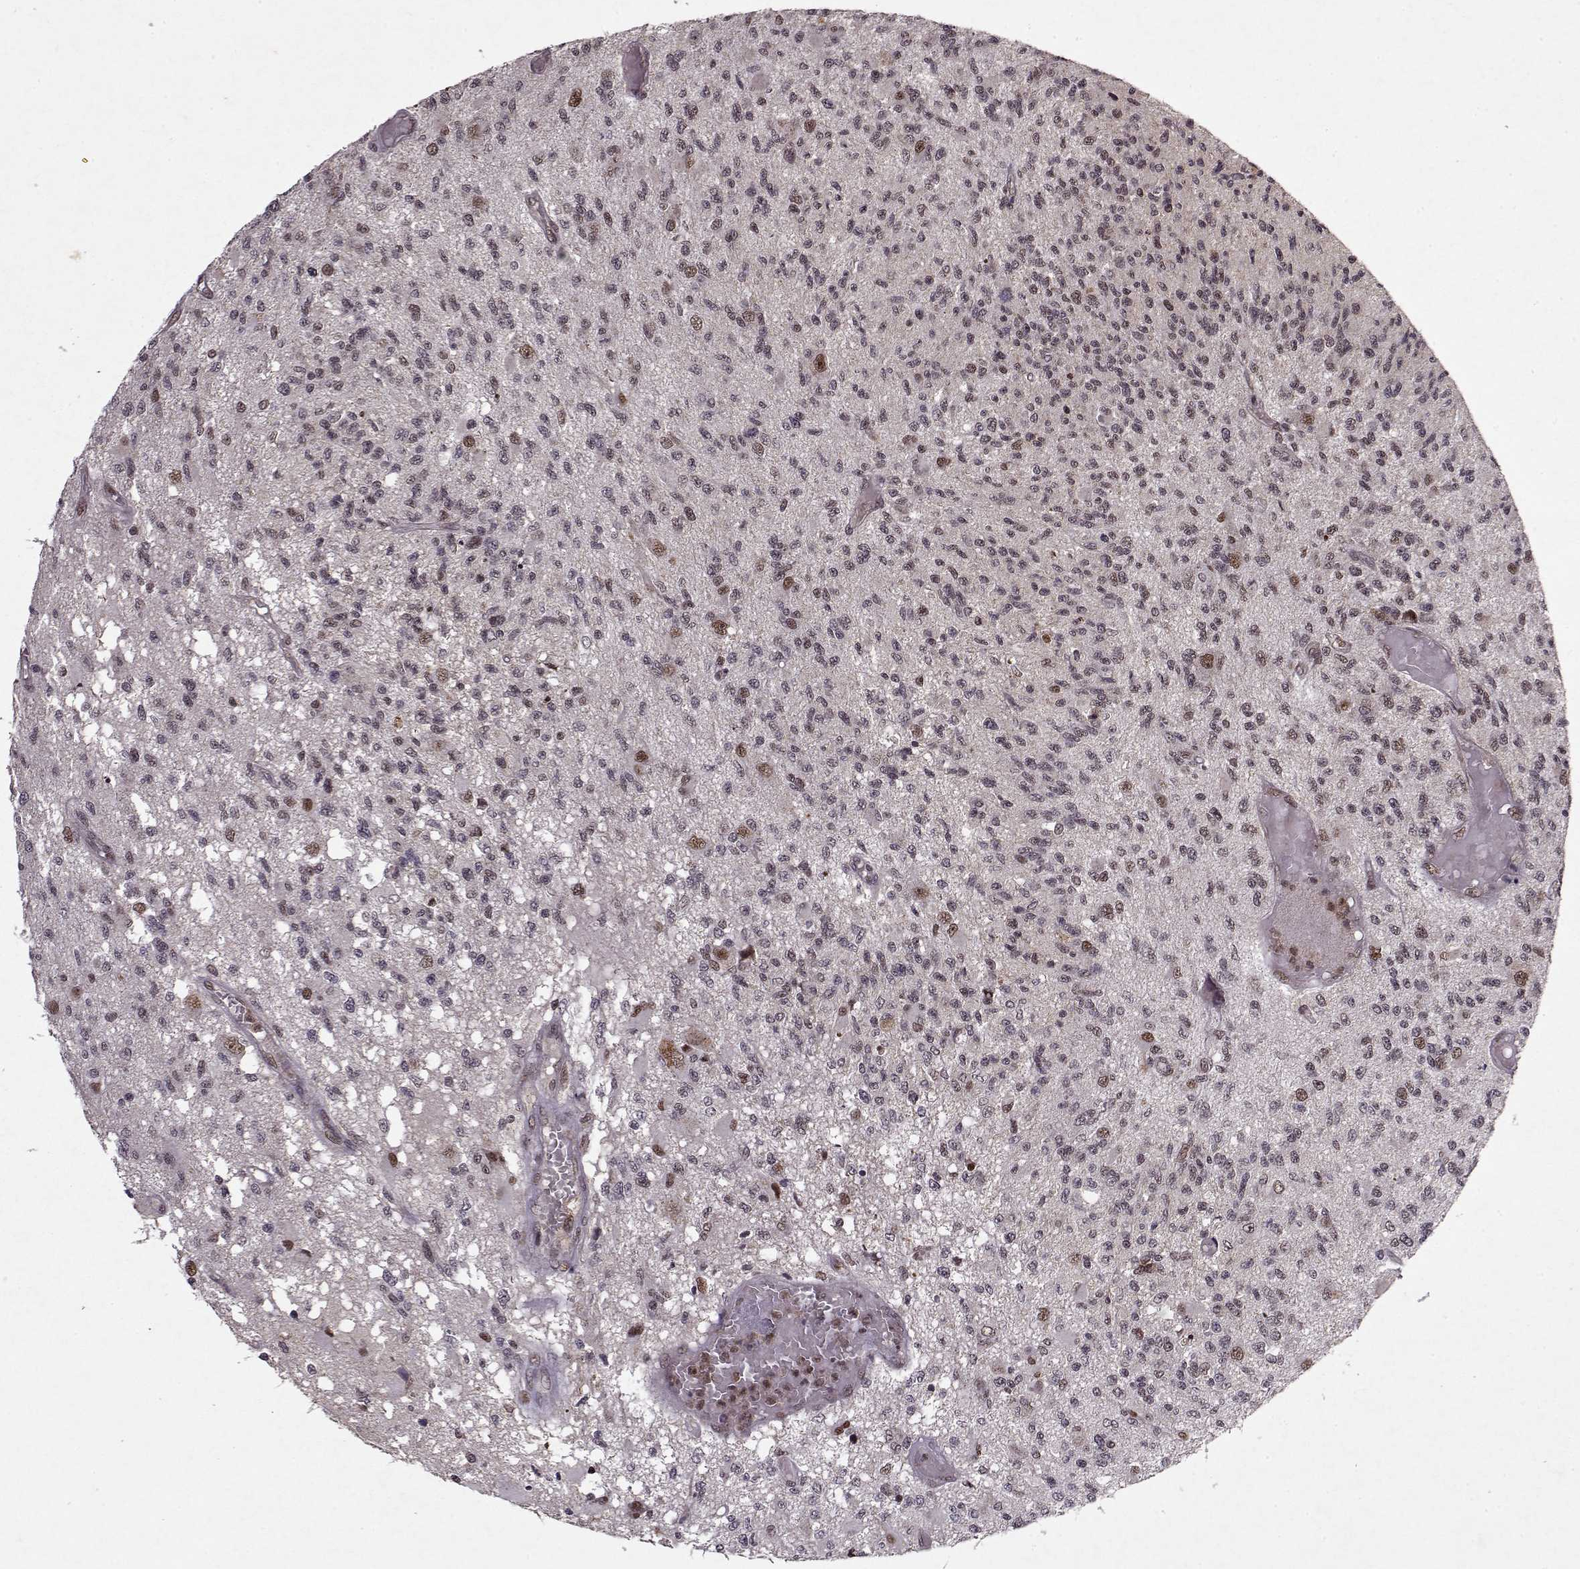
{"staining": {"intensity": "weak", "quantity": "25%-75%", "location": "nuclear"}, "tissue": "glioma", "cell_type": "Tumor cells", "image_type": "cancer", "snomed": [{"axis": "morphology", "description": "Glioma, malignant, High grade"}, {"axis": "topography", "description": "Brain"}], "caption": "Immunohistochemical staining of human malignant glioma (high-grade) reveals low levels of weak nuclear protein positivity in approximately 25%-75% of tumor cells.", "gene": "PSMA7", "patient": {"sex": "female", "age": 63}}